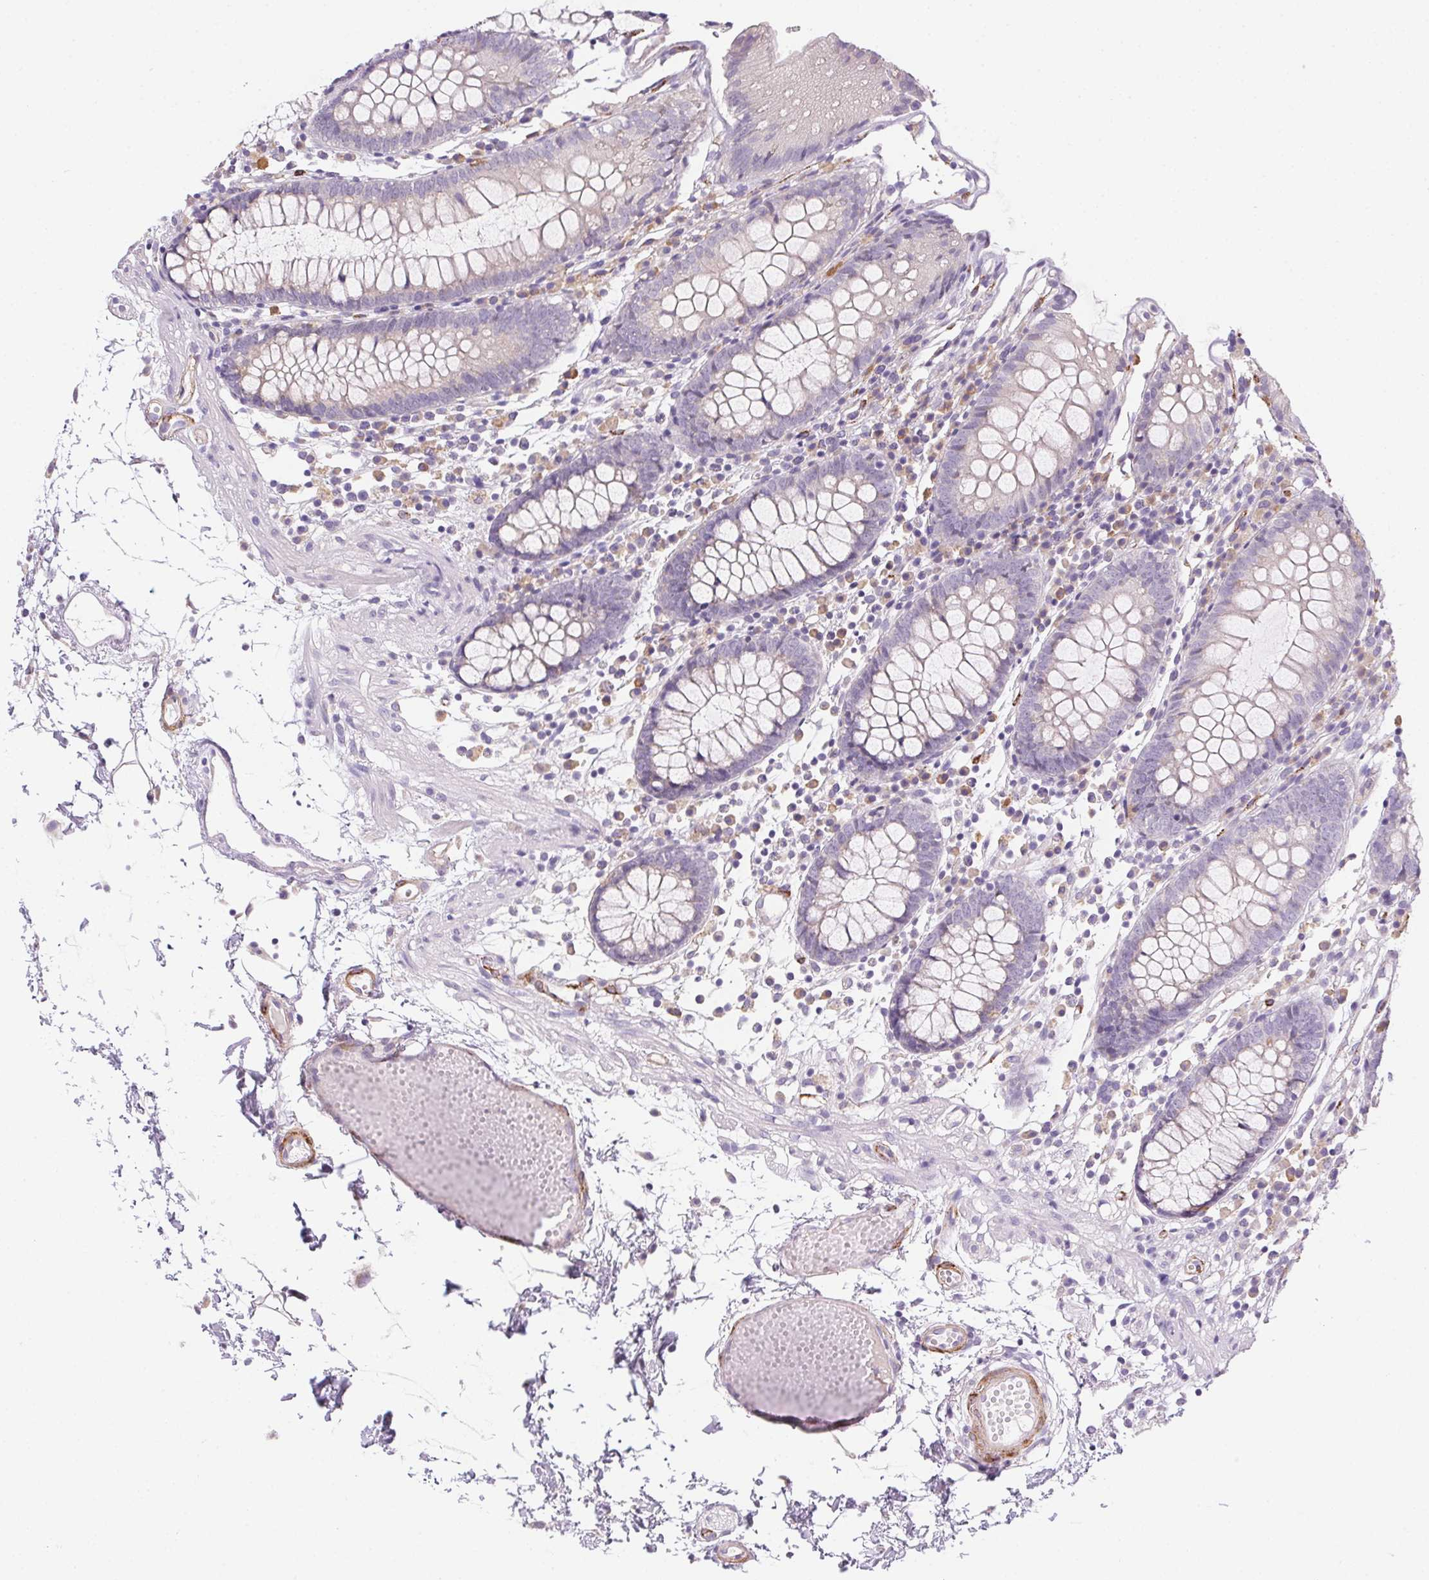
{"staining": {"intensity": "negative", "quantity": "none", "location": "none"}, "tissue": "colon", "cell_type": "Endothelial cells", "image_type": "normal", "snomed": [{"axis": "morphology", "description": "Normal tissue, NOS"}, {"axis": "morphology", "description": "Adenocarcinoma, NOS"}, {"axis": "topography", "description": "Colon"}], "caption": "An IHC histopathology image of normal colon is shown. There is no staining in endothelial cells of colon.", "gene": "HRC", "patient": {"sex": "male", "age": 83}}